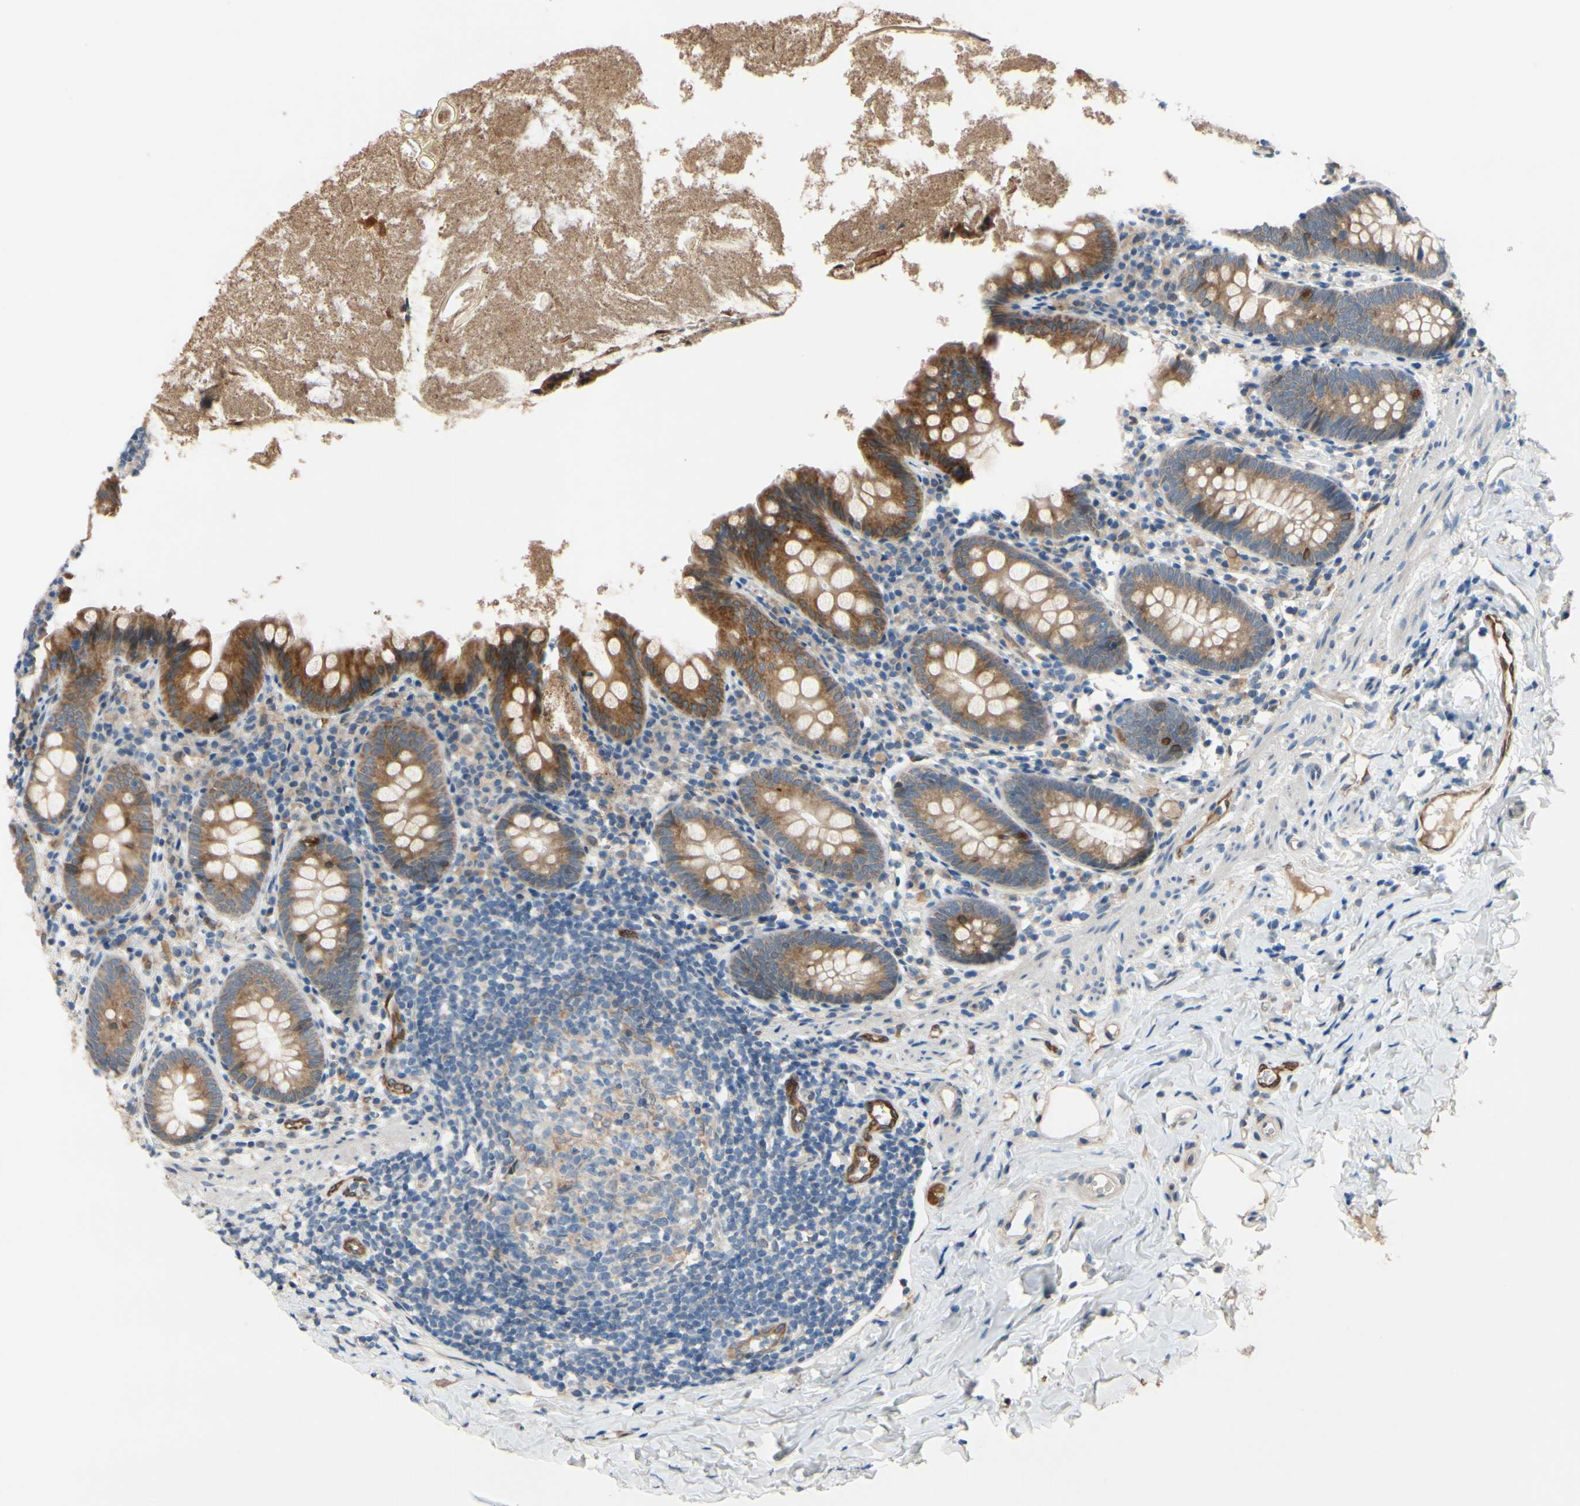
{"staining": {"intensity": "moderate", "quantity": ">75%", "location": "cytoplasmic/membranous"}, "tissue": "appendix", "cell_type": "Glandular cells", "image_type": "normal", "snomed": [{"axis": "morphology", "description": "Normal tissue, NOS"}, {"axis": "topography", "description": "Appendix"}], "caption": "Protein staining of normal appendix exhibits moderate cytoplasmic/membranous expression in about >75% of glandular cells.", "gene": "PRXL2A", "patient": {"sex": "male", "age": 52}}